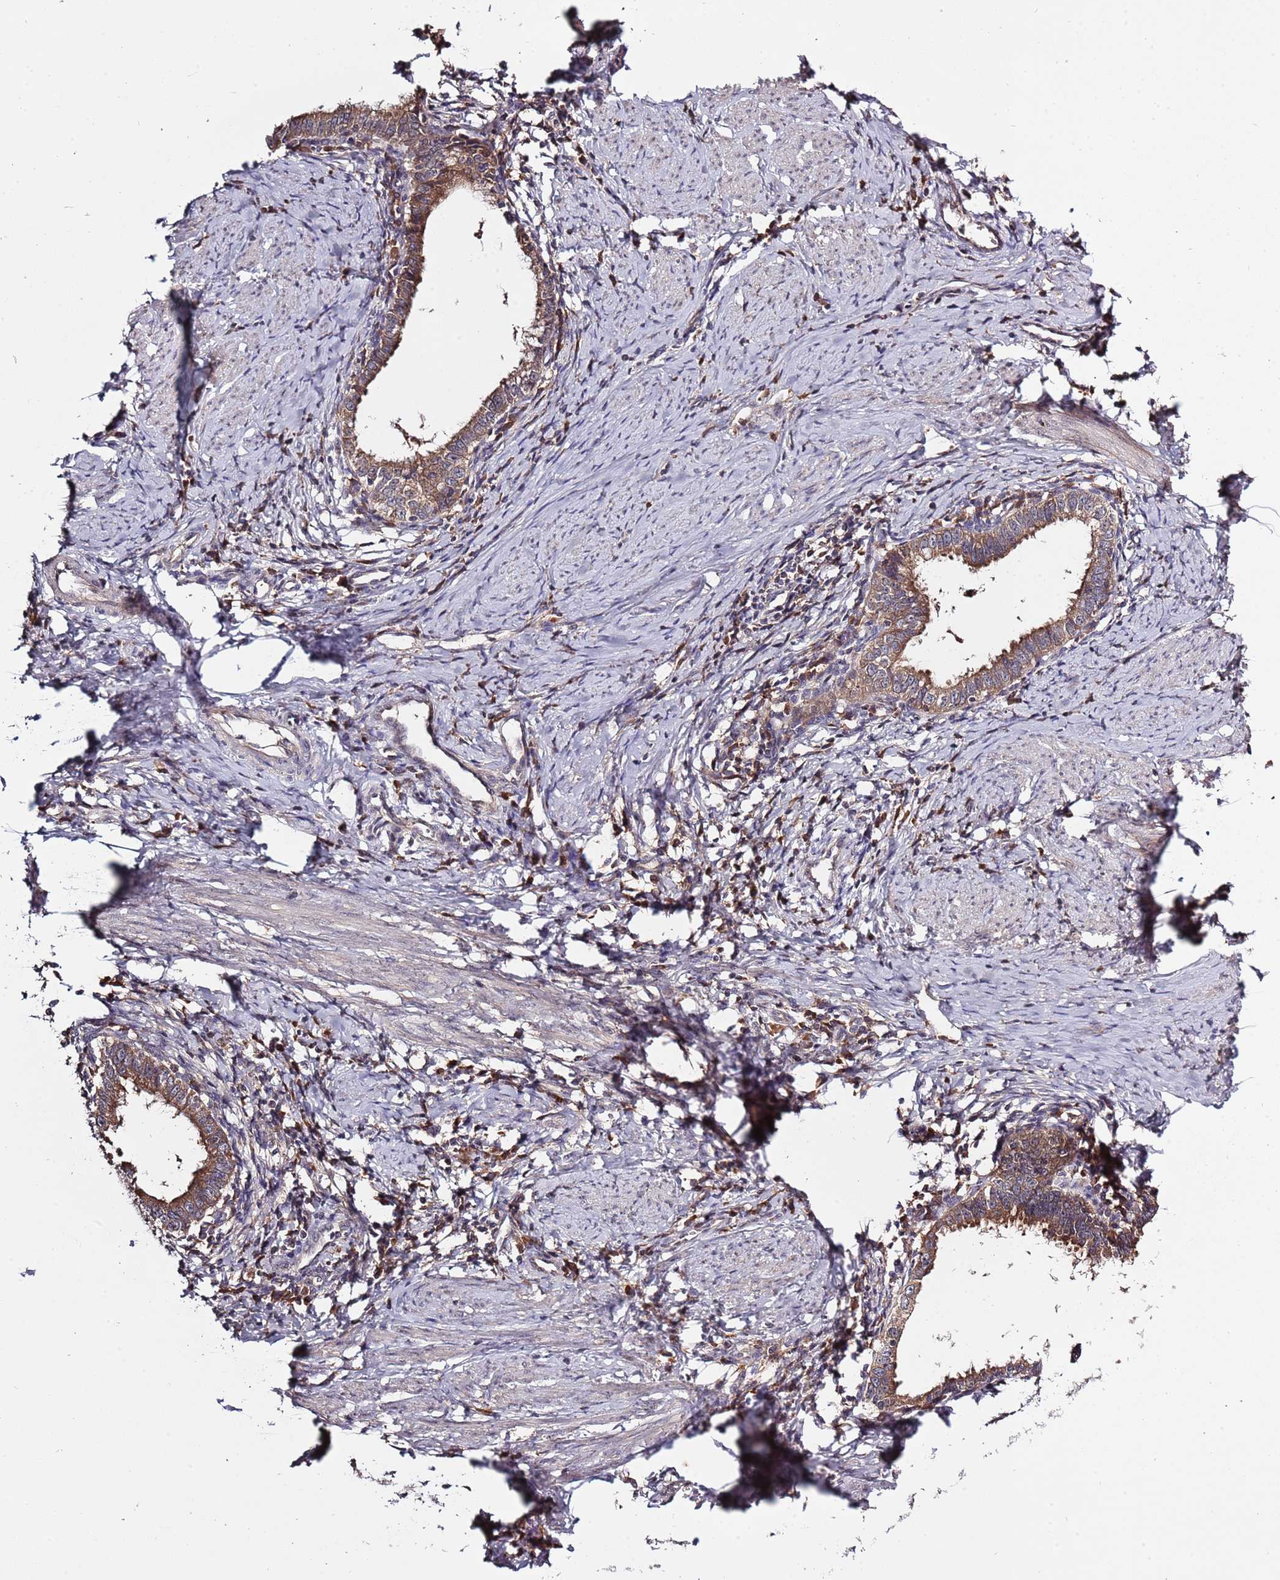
{"staining": {"intensity": "moderate", "quantity": ">75%", "location": "cytoplasmic/membranous"}, "tissue": "cervical cancer", "cell_type": "Tumor cells", "image_type": "cancer", "snomed": [{"axis": "morphology", "description": "Adenocarcinoma, NOS"}, {"axis": "topography", "description": "Cervix"}], "caption": "Moderate cytoplasmic/membranous staining is appreciated in about >75% of tumor cells in cervical cancer.", "gene": "USP32", "patient": {"sex": "female", "age": 36}}